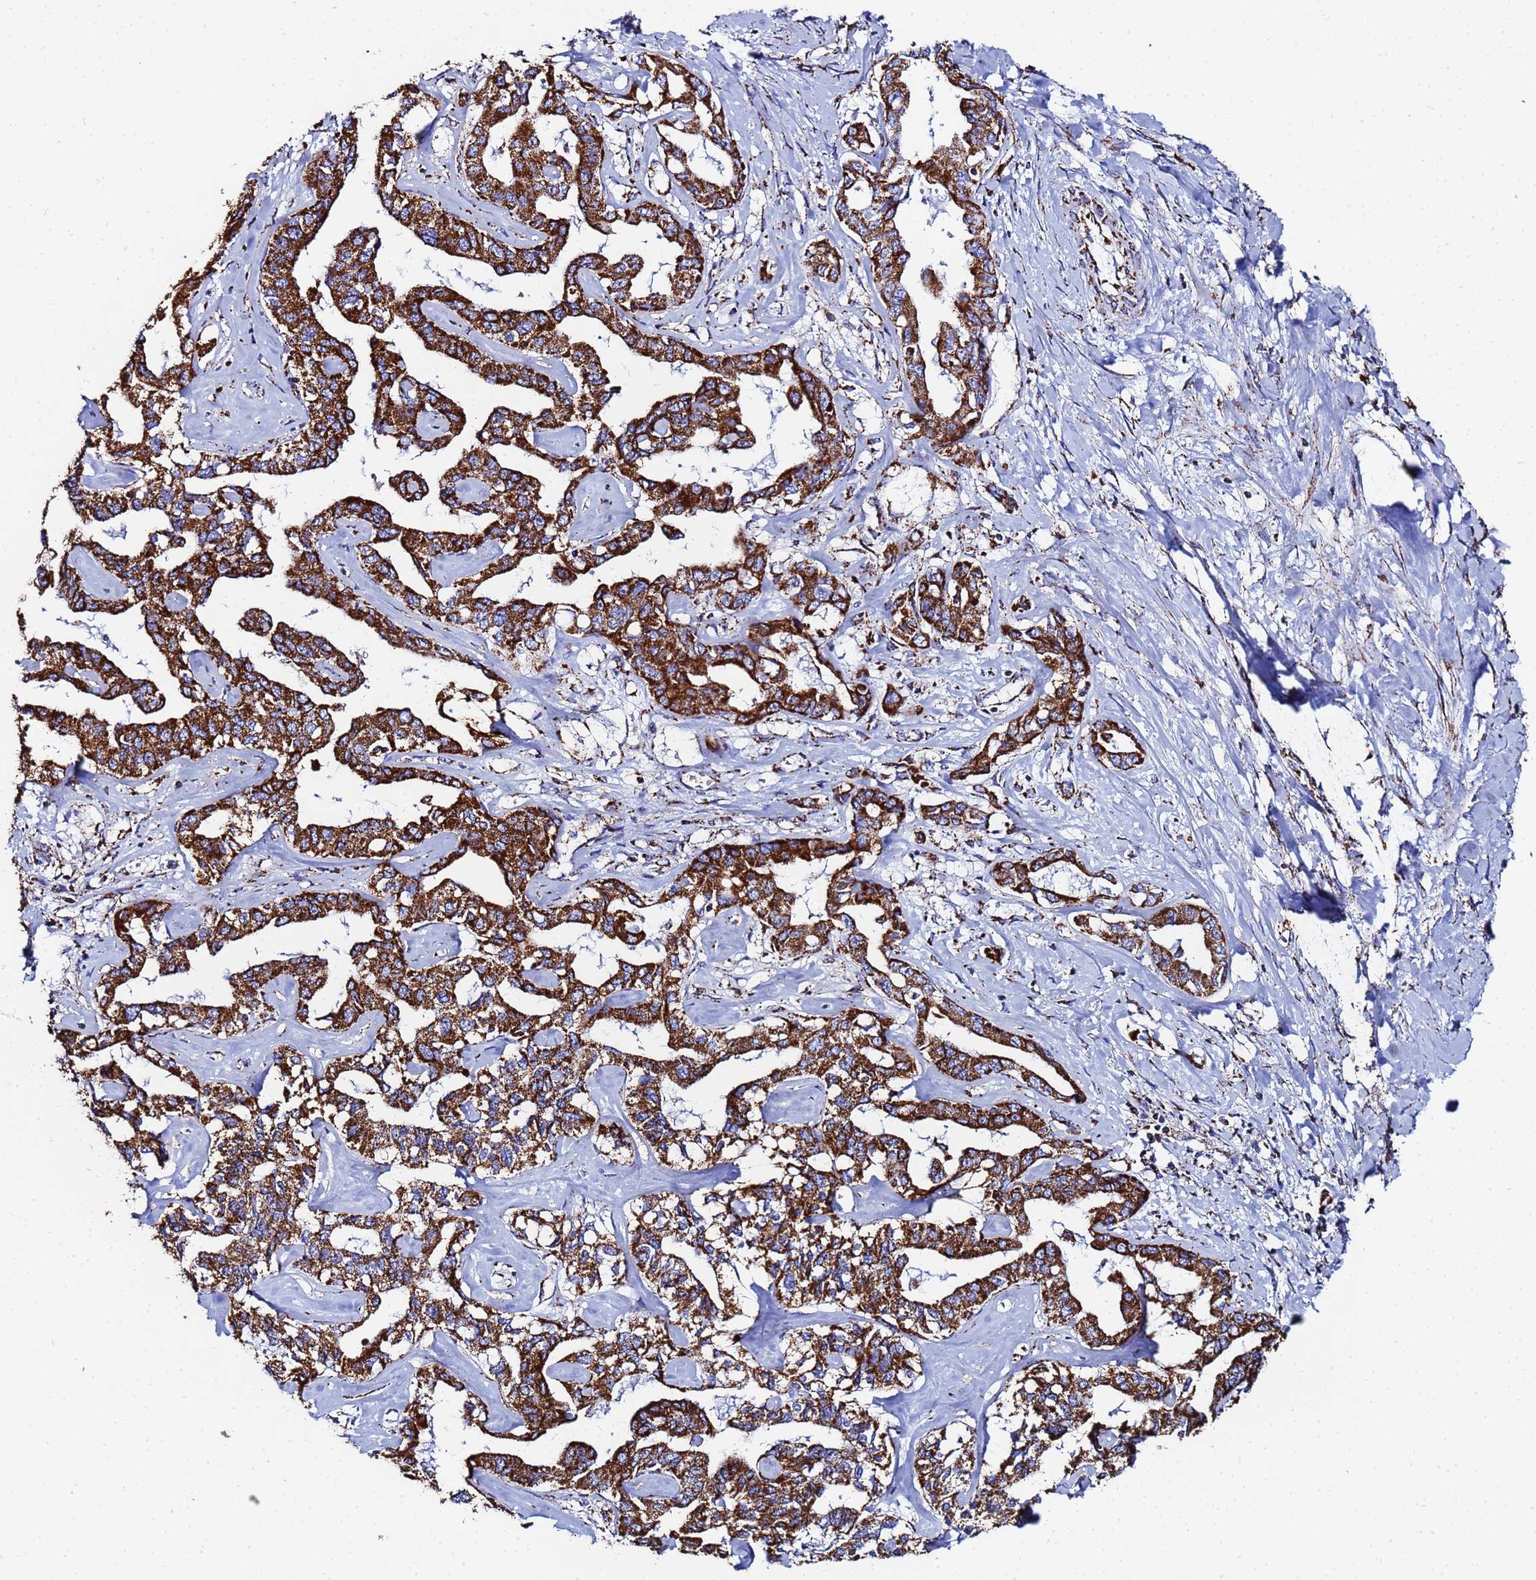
{"staining": {"intensity": "strong", "quantity": ">75%", "location": "cytoplasmic/membranous"}, "tissue": "liver cancer", "cell_type": "Tumor cells", "image_type": "cancer", "snomed": [{"axis": "morphology", "description": "Cholangiocarcinoma"}, {"axis": "topography", "description": "Liver"}], "caption": "About >75% of tumor cells in human liver cancer demonstrate strong cytoplasmic/membranous protein expression as visualized by brown immunohistochemical staining.", "gene": "GLUD1", "patient": {"sex": "male", "age": 59}}